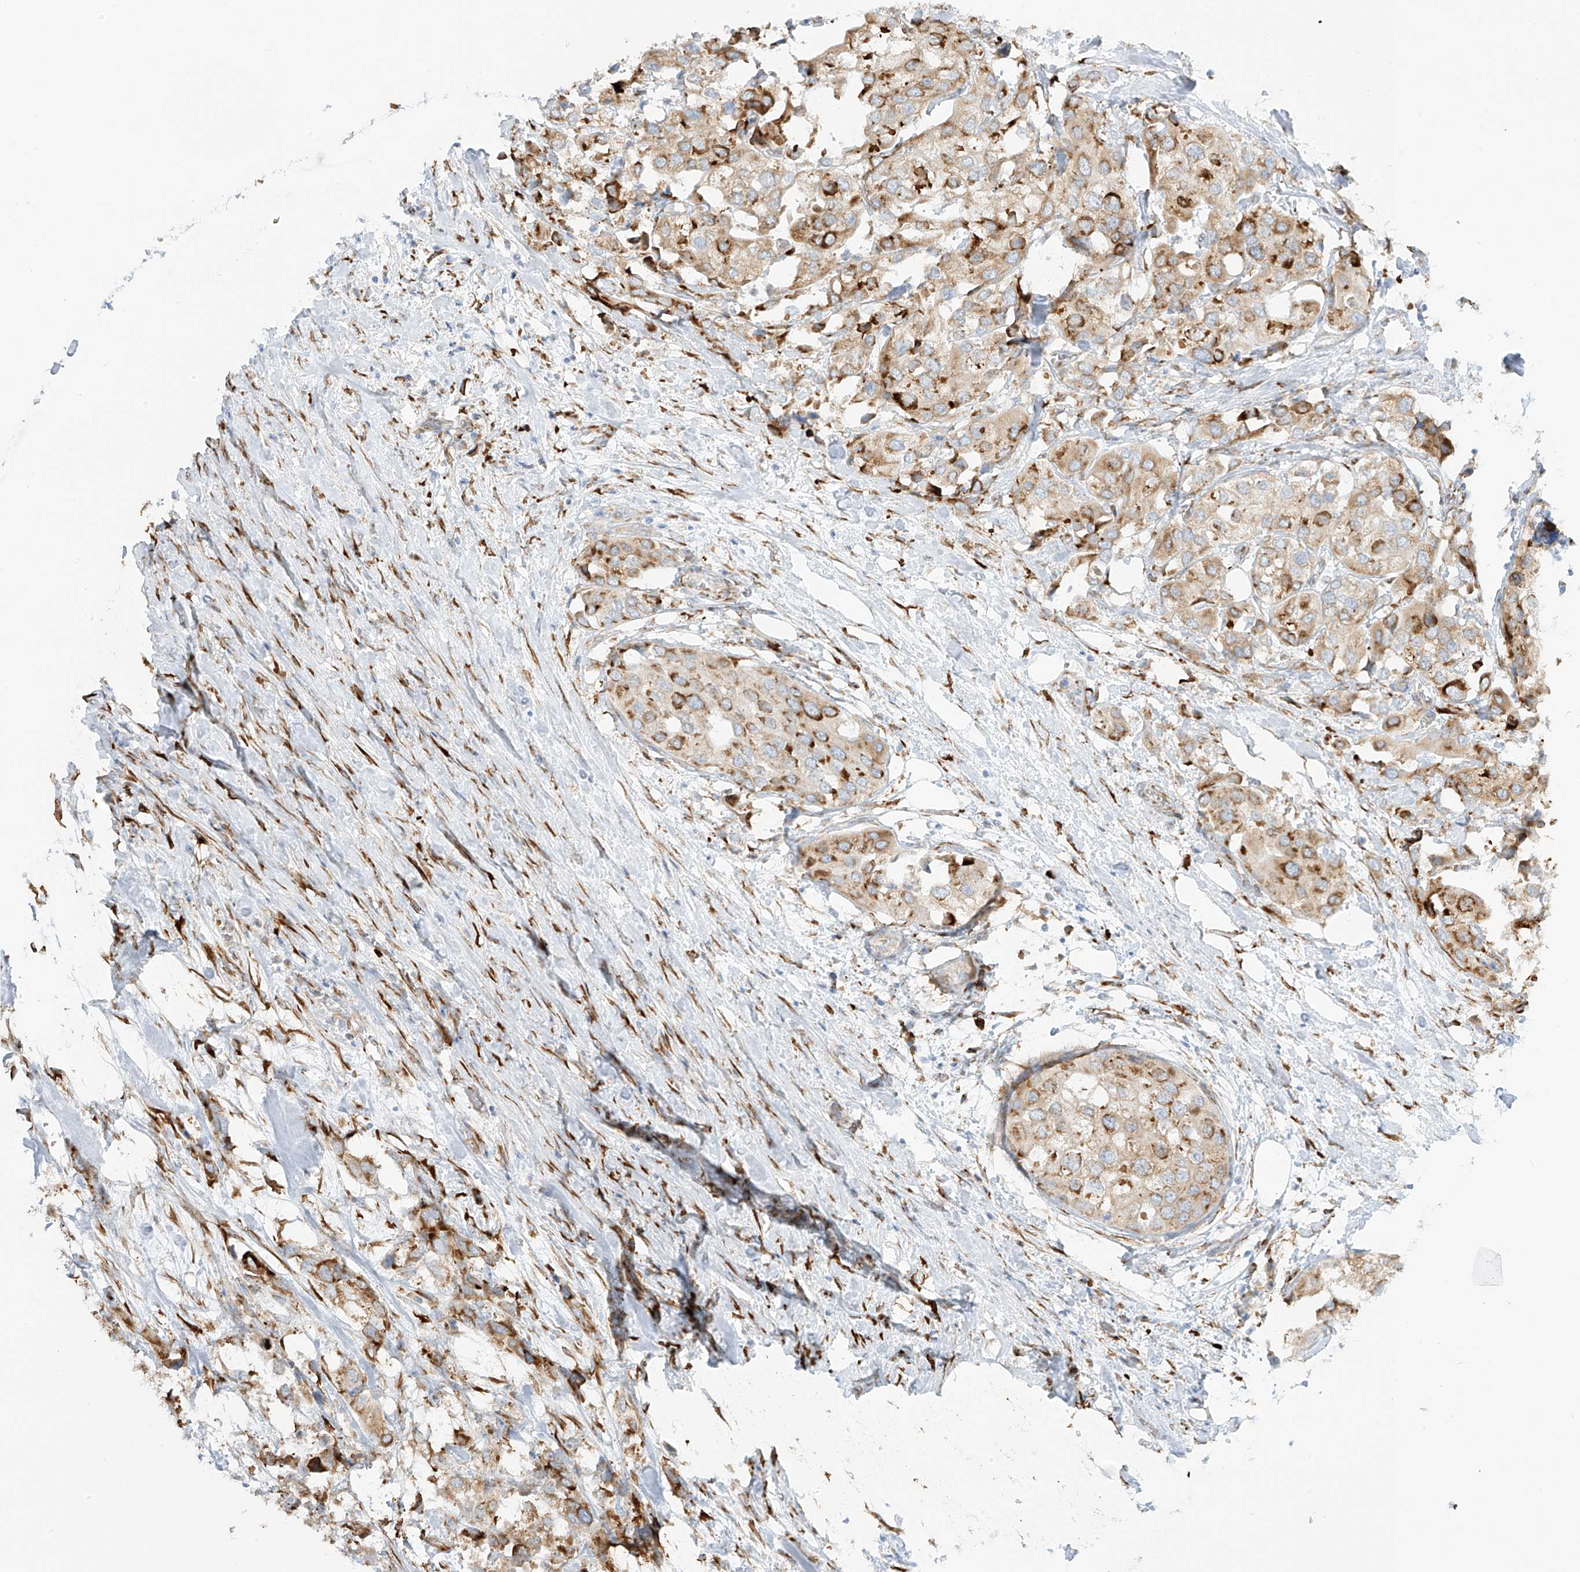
{"staining": {"intensity": "moderate", "quantity": ">75%", "location": "cytoplasmic/membranous"}, "tissue": "urothelial cancer", "cell_type": "Tumor cells", "image_type": "cancer", "snomed": [{"axis": "morphology", "description": "Urothelial carcinoma, High grade"}, {"axis": "topography", "description": "Urinary bladder"}], "caption": "Urothelial carcinoma (high-grade) stained with immunohistochemistry (IHC) displays moderate cytoplasmic/membranous staining in about >75% of tumor cells.", "gene": "LRRC59", "patient": {"sex": "male", "age": 64}}